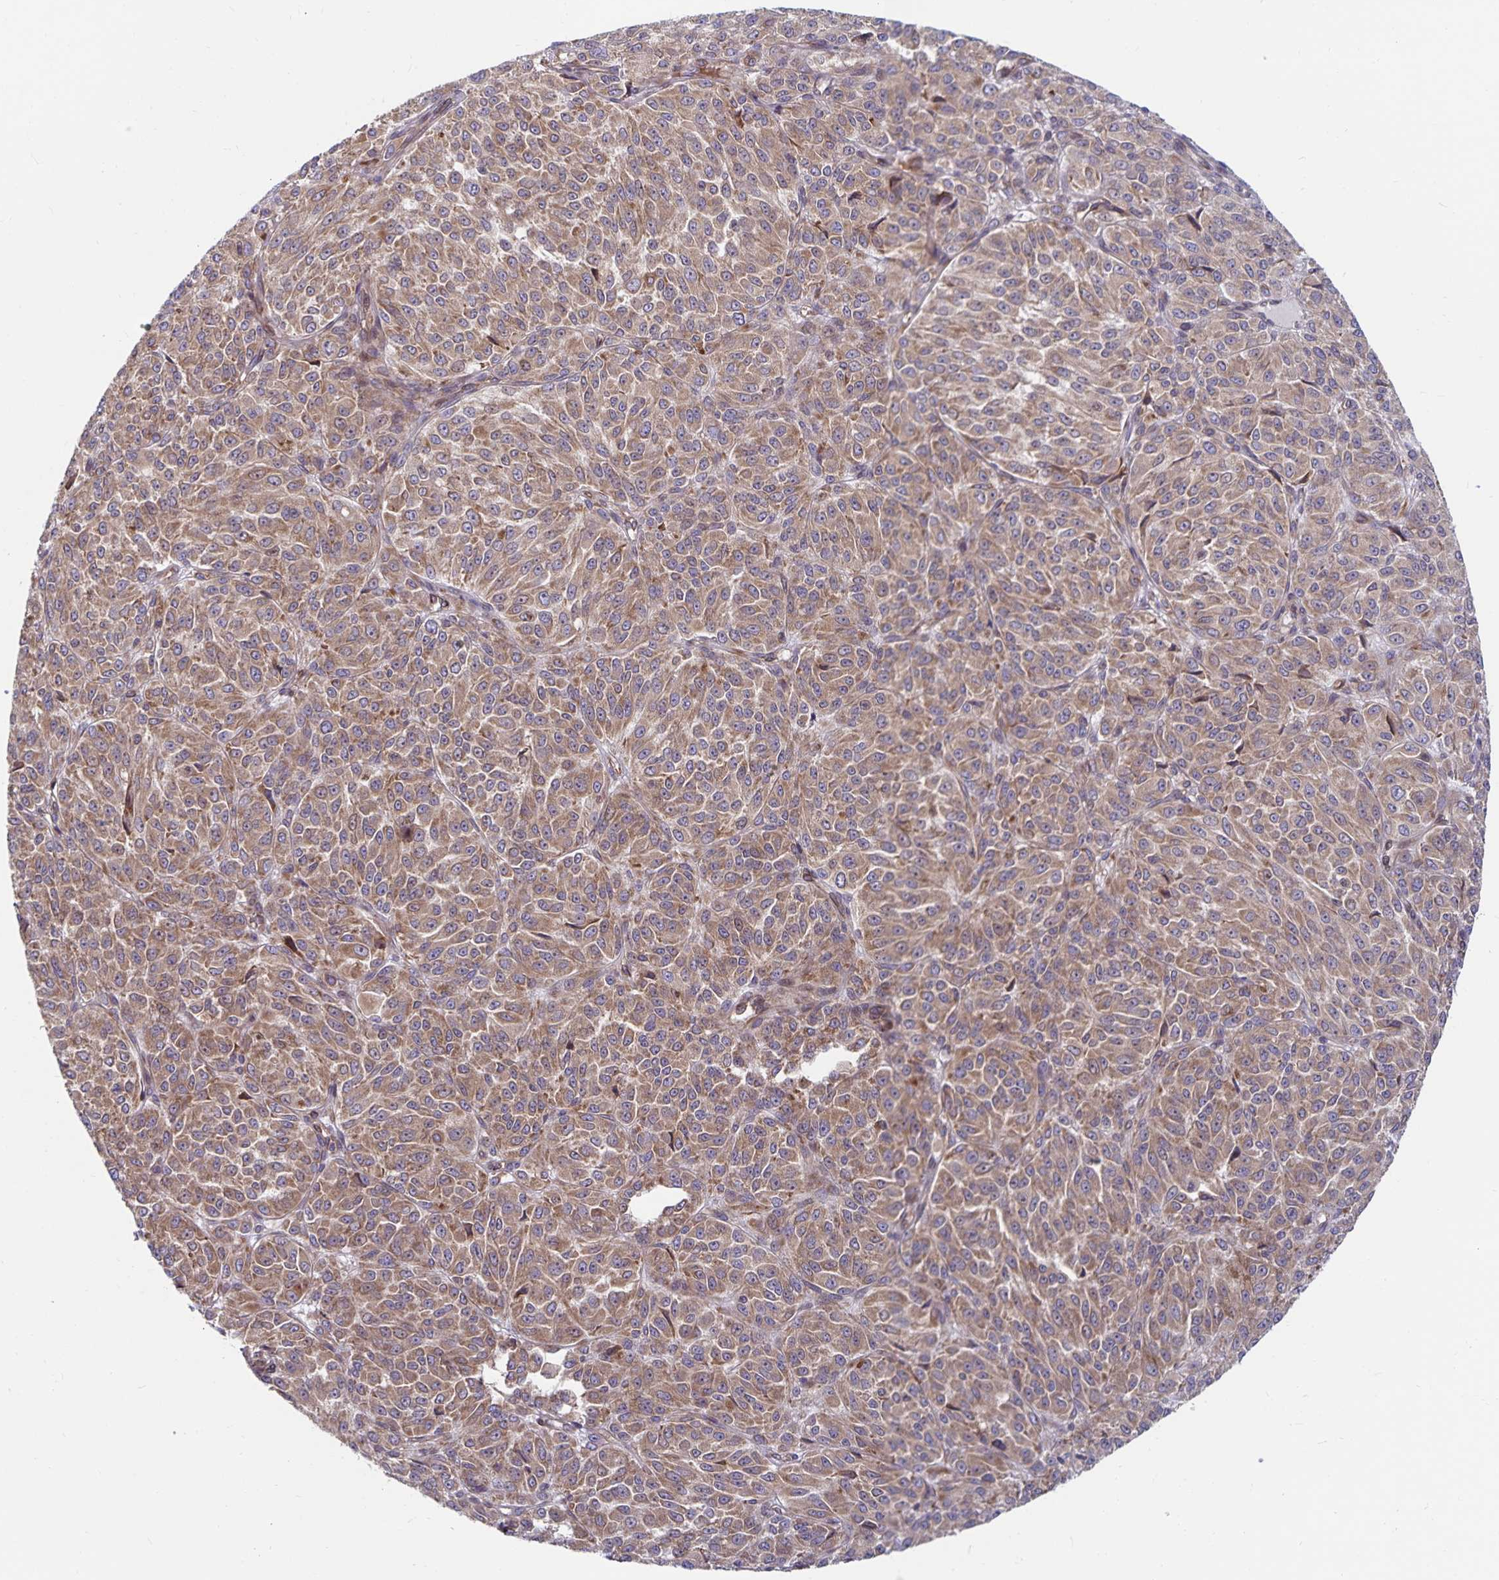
{"staining": {"intensity": "moderate", "quantity": ">75%", "location": "cytoplasmic/membranous"}, "tissue": "melanoma", "cell_type": "Tumor cells", "image_type": "cancer", "snomed": [{"axis": "morphology", "description": "Malignant melanoma, Metastatic site"}, {"axis": "topography", "description": "Brain"}], "caption": "Malignant melanoma (metastatic site) was stained to show a protein in brown. There is medium levels of moderate cytoplasmic/membranous positivity in approximately >75% of tumor cells.", "gene": "SEC62", "patient": {"sex": "female", "age": 56}}